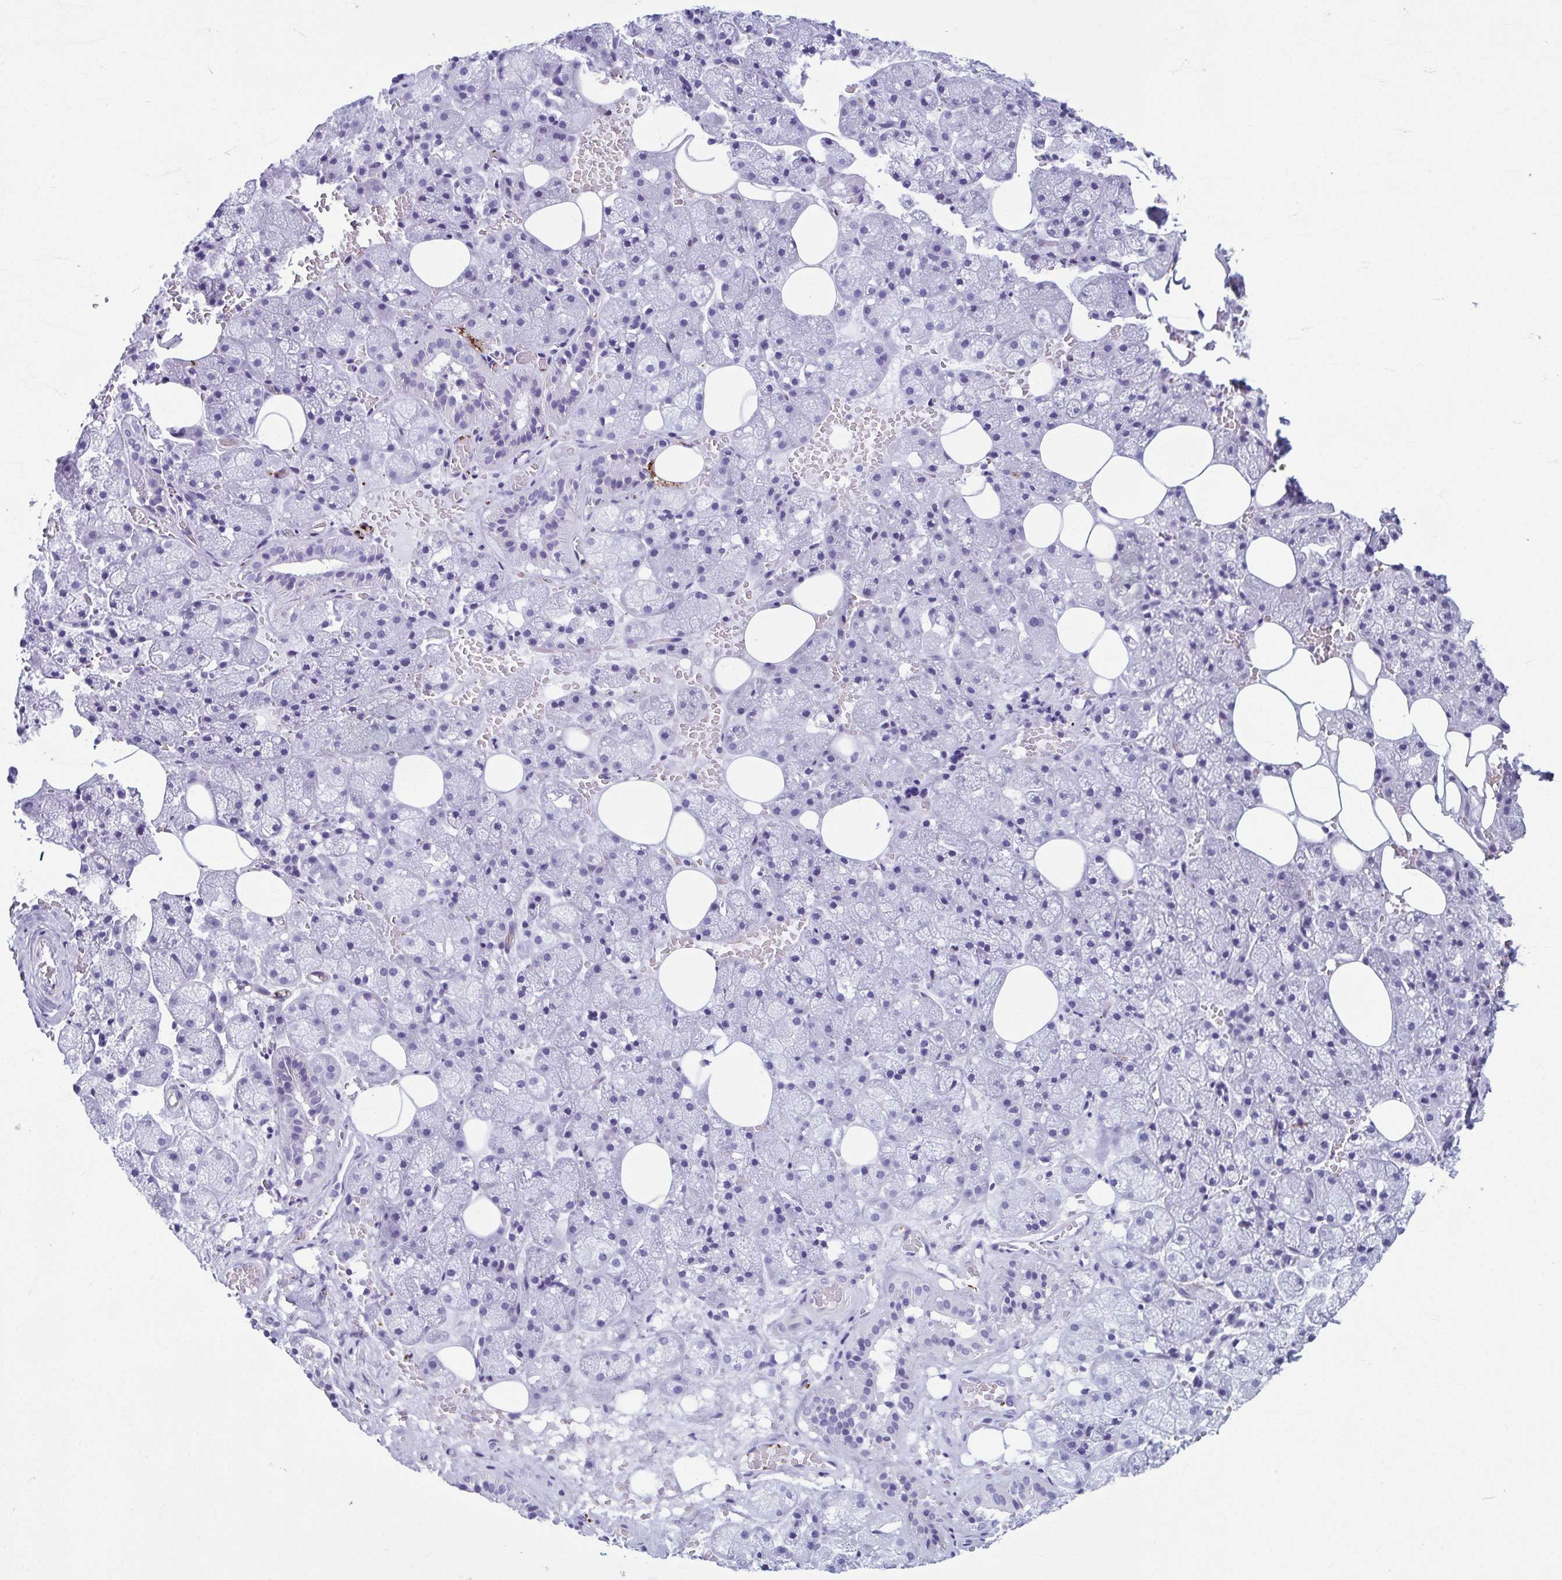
{"staining": {"intensity": "negative", "quantity": "none", "location": "none"}, "tissue": "salivary gland", "cell_type": "Glandular cells", "image_type": "normal", "snomed": [{"axis": "morphology", "description": "Normal tissue, NOS"}, {"axis": "topography", "description": "Salivary gland"}, {"axis": "topography", "description": "Peripheral nerve tissue"}], "caption": "This image is of normal salivary gland stained with IHC to label a protein in brown with the nuclei are counter-stained blue. There is no positivity in glandular cells.", "gene": "TCEAL3", "patient": {"sex": "male", "age": 38}}